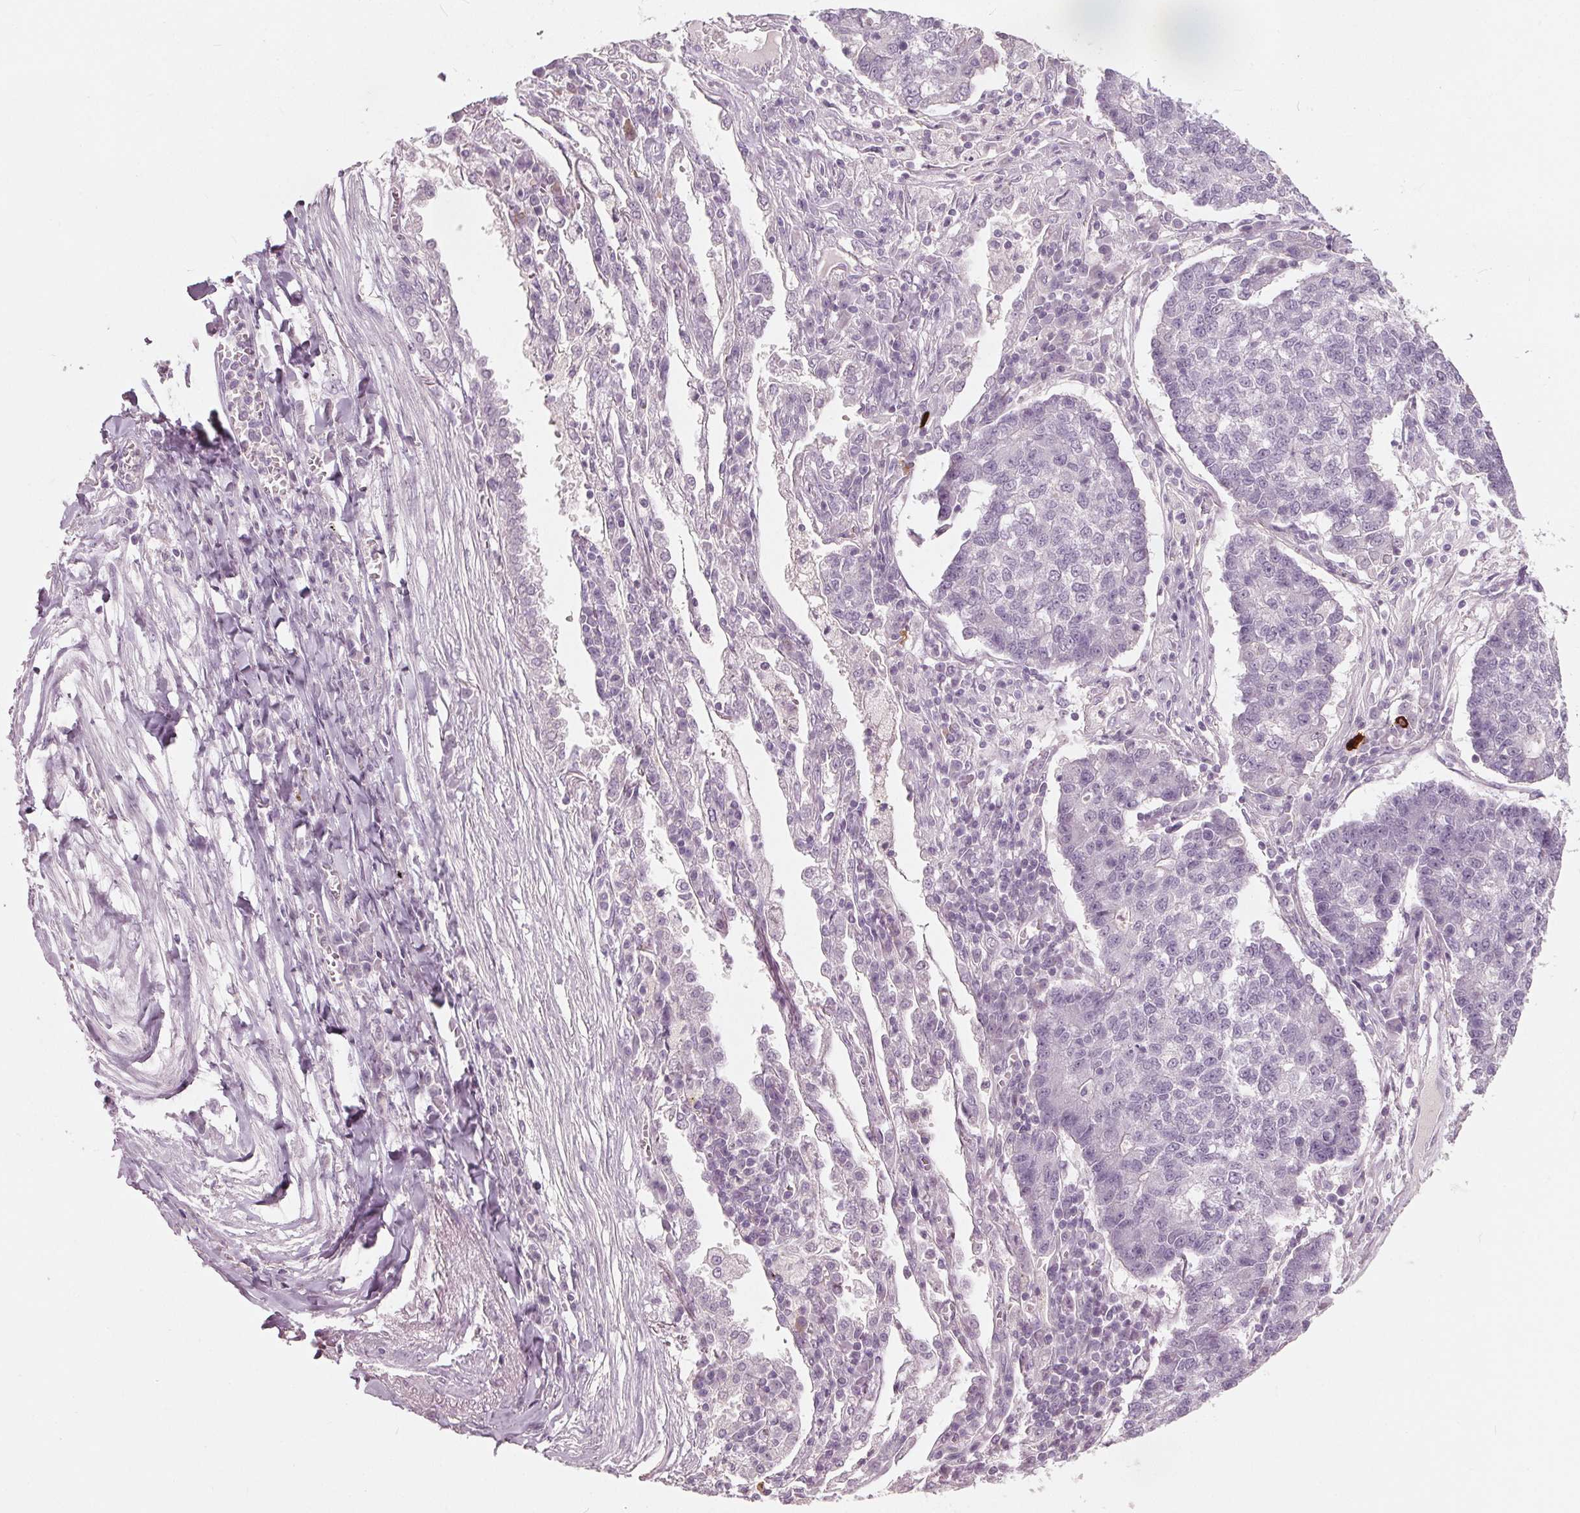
{"staining": {"intensity": "negative", "quantity": "none", "location": "none"}, "tissue": "lung cancer", "cell_type": "Tumor cells", "image_type": "cancer", "snomed": [{"axis": "morphology", "description": "Adenocarcinoma, NOS"}, {"axis": "topography", "description": "Lung"}], "caption": "Human lung cancer (adenocarcinoma) stained for a protein using immunohistochemistry (IHC) demonstrates no expression in tumor cells.", "gene": "TKFC", "patient": {"sex": "male", "age": 57}}